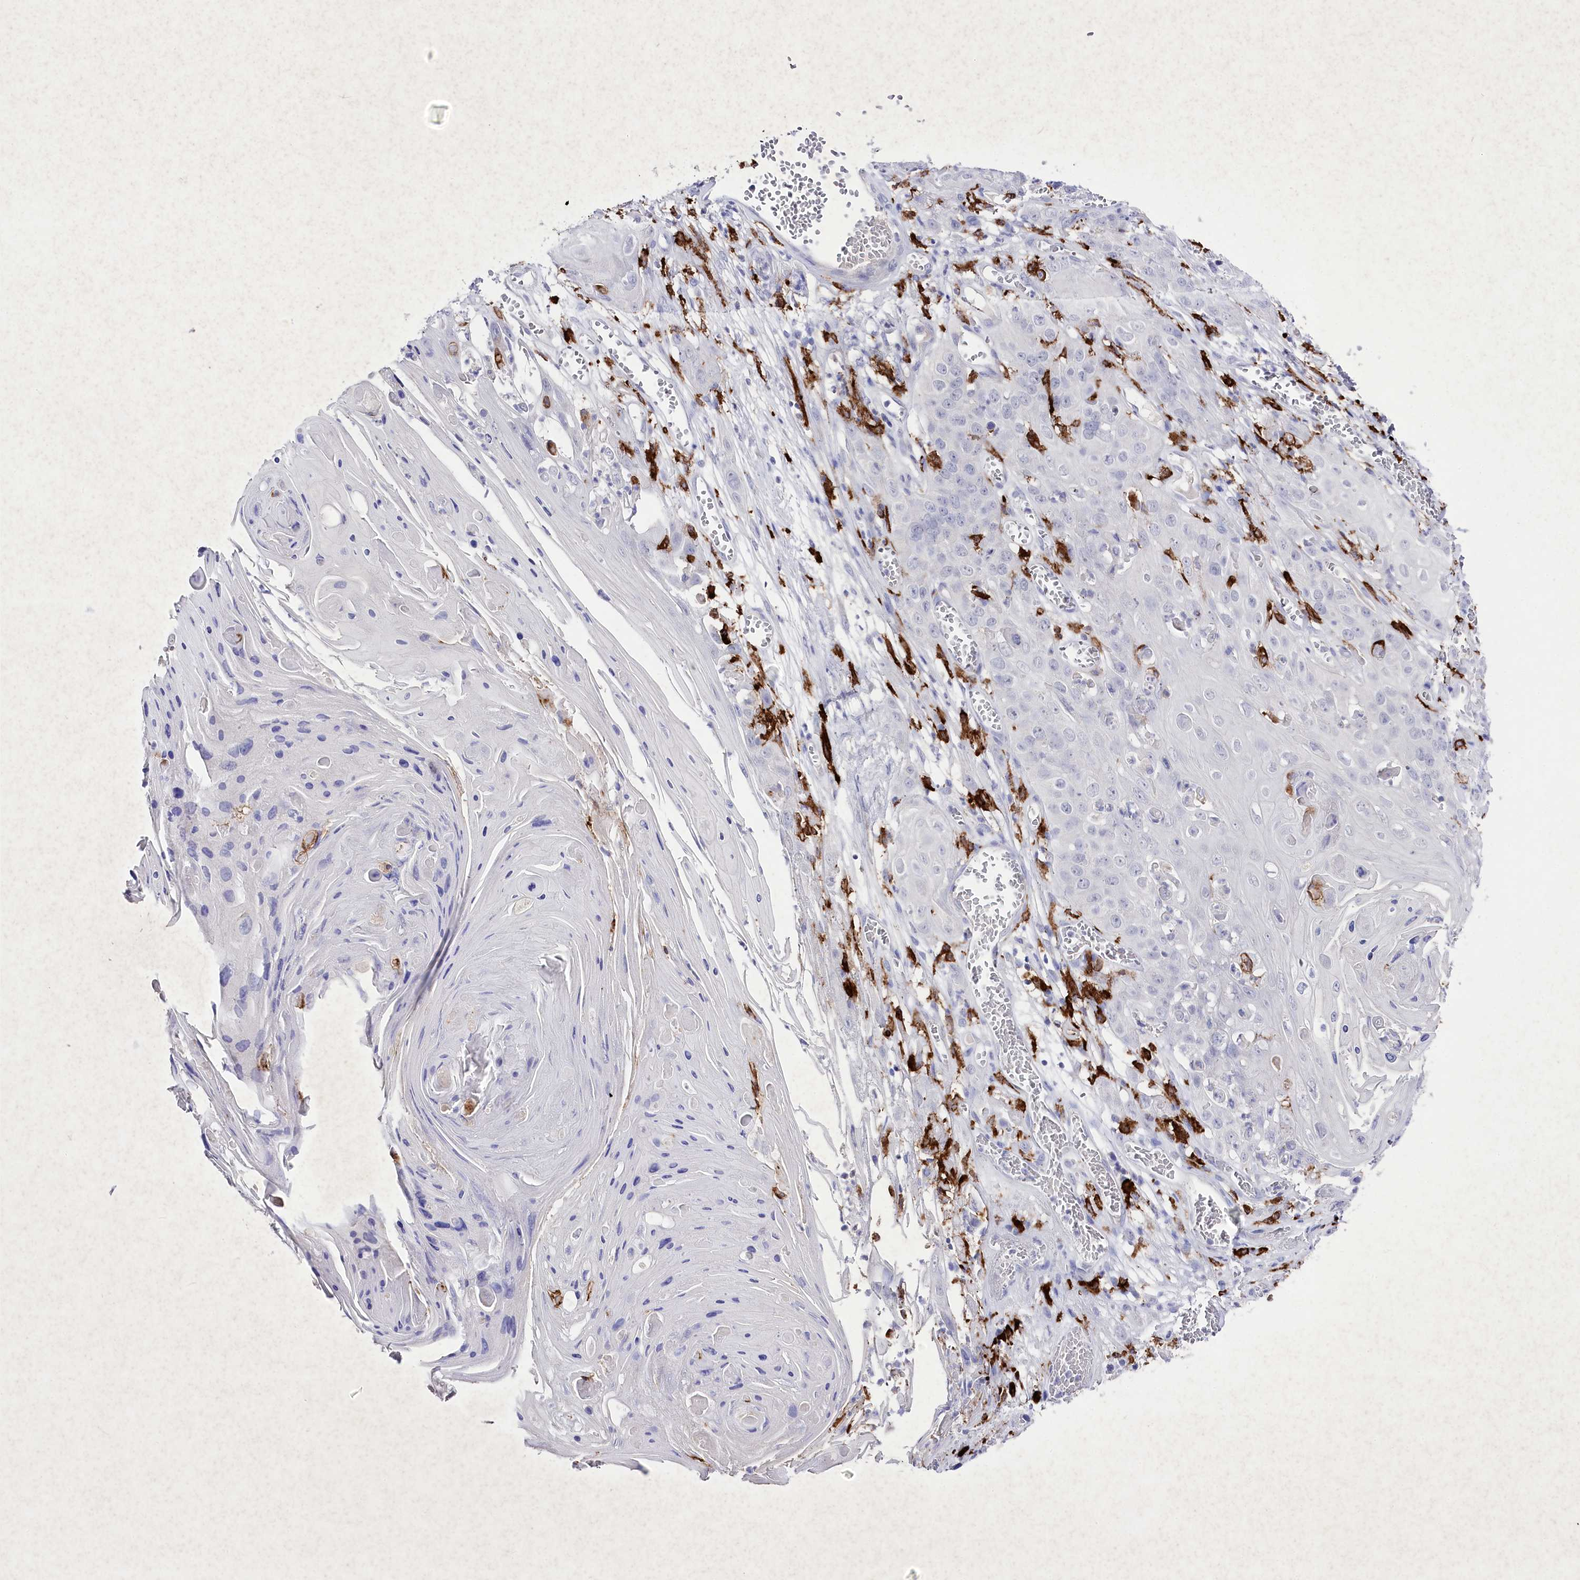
{"staining": {"intensity": "negative", "quantity": "none", "location": "none"}, "tissue": "skin cancer", "cell_type": "Tumor cells", "image_type": "cancer", "snomed": [{"axis": "morphology", "description": "Squamous cell carcinoma, NOS"}, {"axis": "topography", "description": "Skin"}], "caption": "Immunohistochemistry of skin cancer shows no positivity in tumor cells.", "gene": "CLEC4M", "patient": {"sex": "male", "age": 55}}